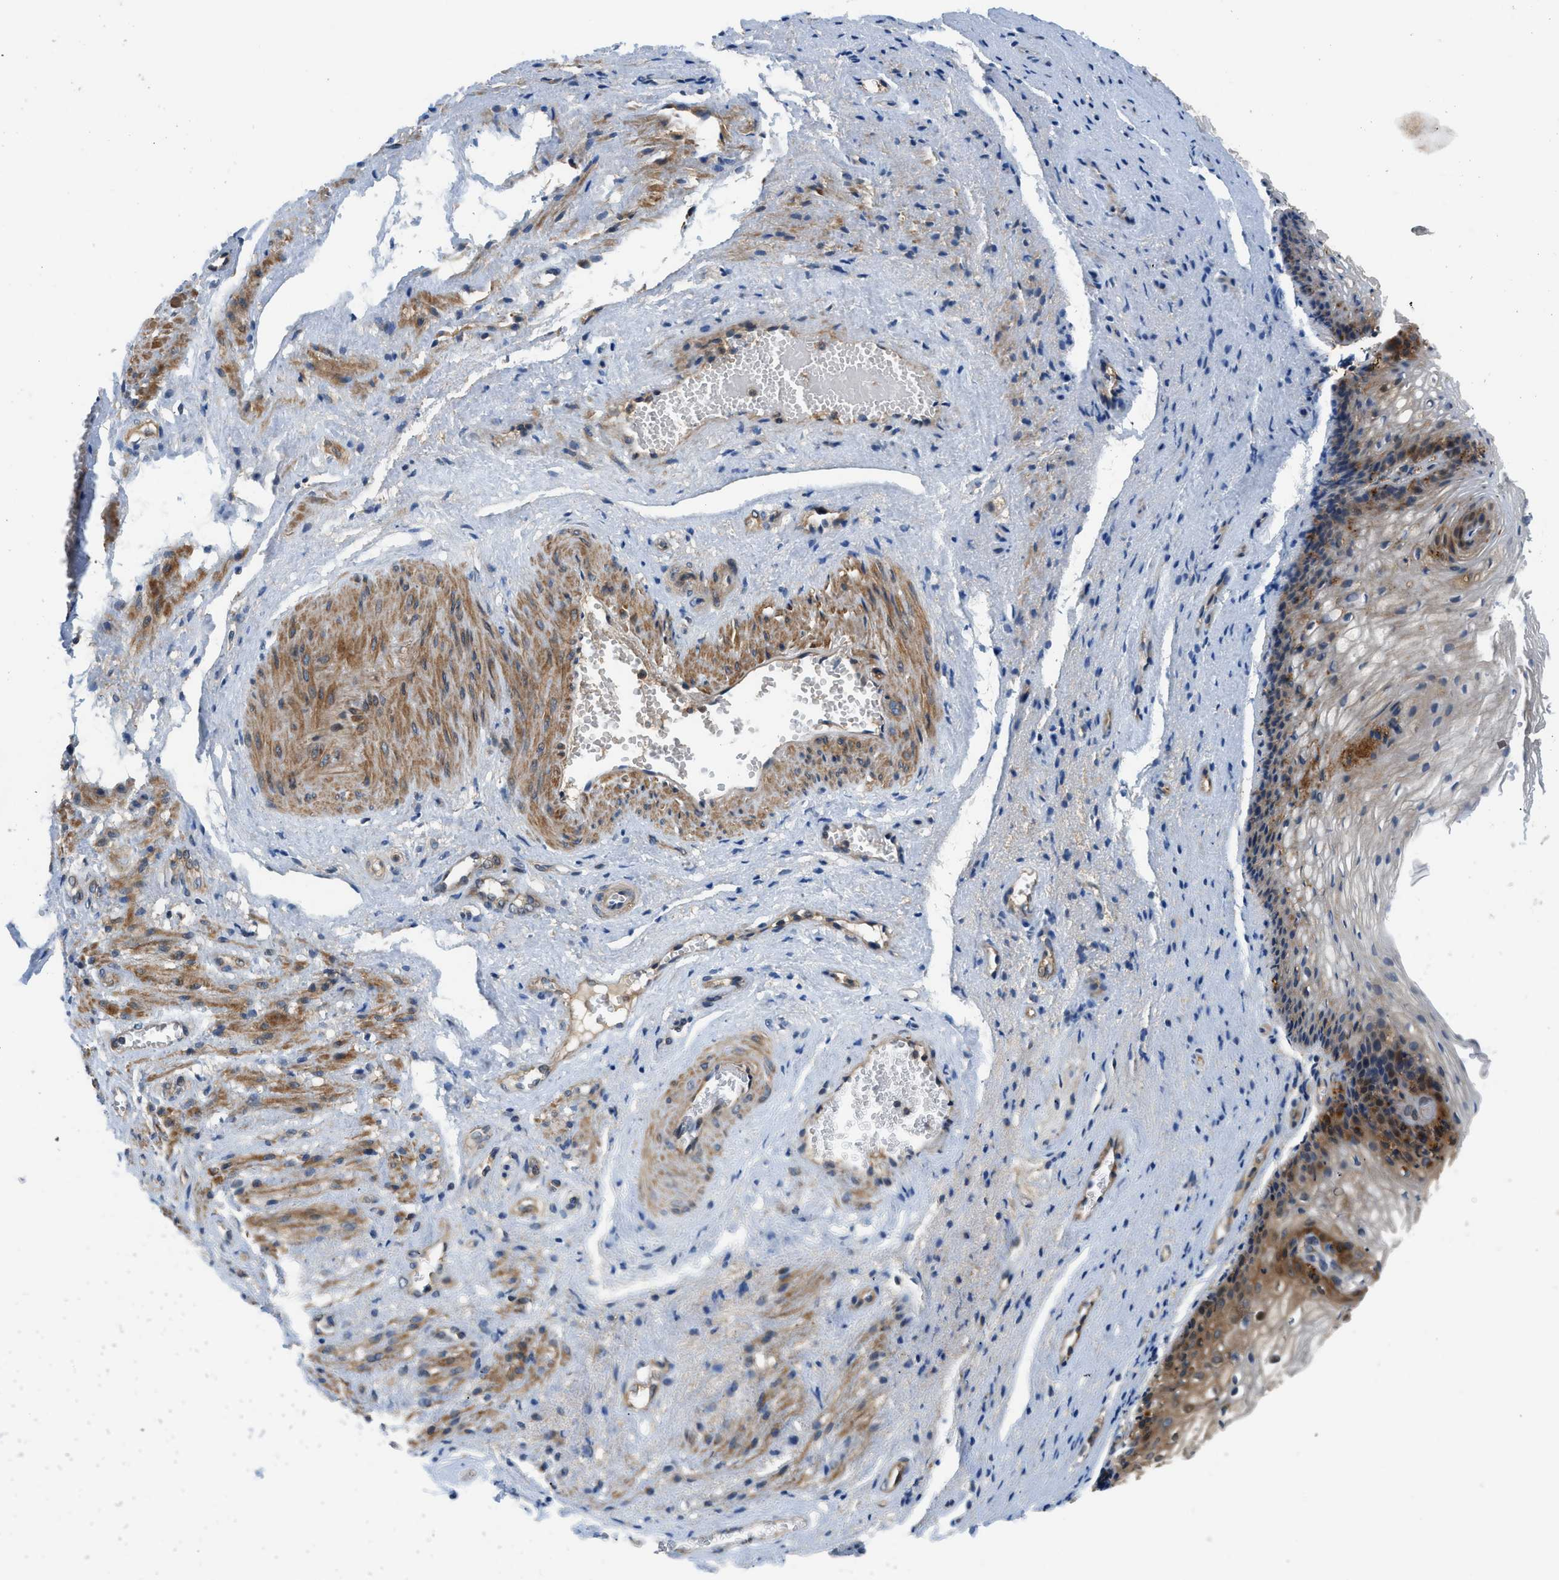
{"staining": {"intensity": "moderate", "quantity": ">75%", "location": "cytoplasmic/membranous,nuclear"}, "tissue": "vagina", "cell_type": "Squamous epithelial cells", "image_type": "normal", "snomed": [{"axis": "morphology", "description": "Normal tissue, NOS"}, {"axis": "topography", "description": "Vagina"}], "caption": "Squamous epithelial cells display medium levels of moderate cytoplasmic/membranous,nuclear staining in approximately >75% of cells in normal human vagina. The staining is performed using DAB (3,3'-diaminobenzidine) brown chromogen to label protein expression. The nuclei are counter-stained blue using hematoxylin.", "gene": "GPR31", "patient": {"sex": "female", "age": 34}}